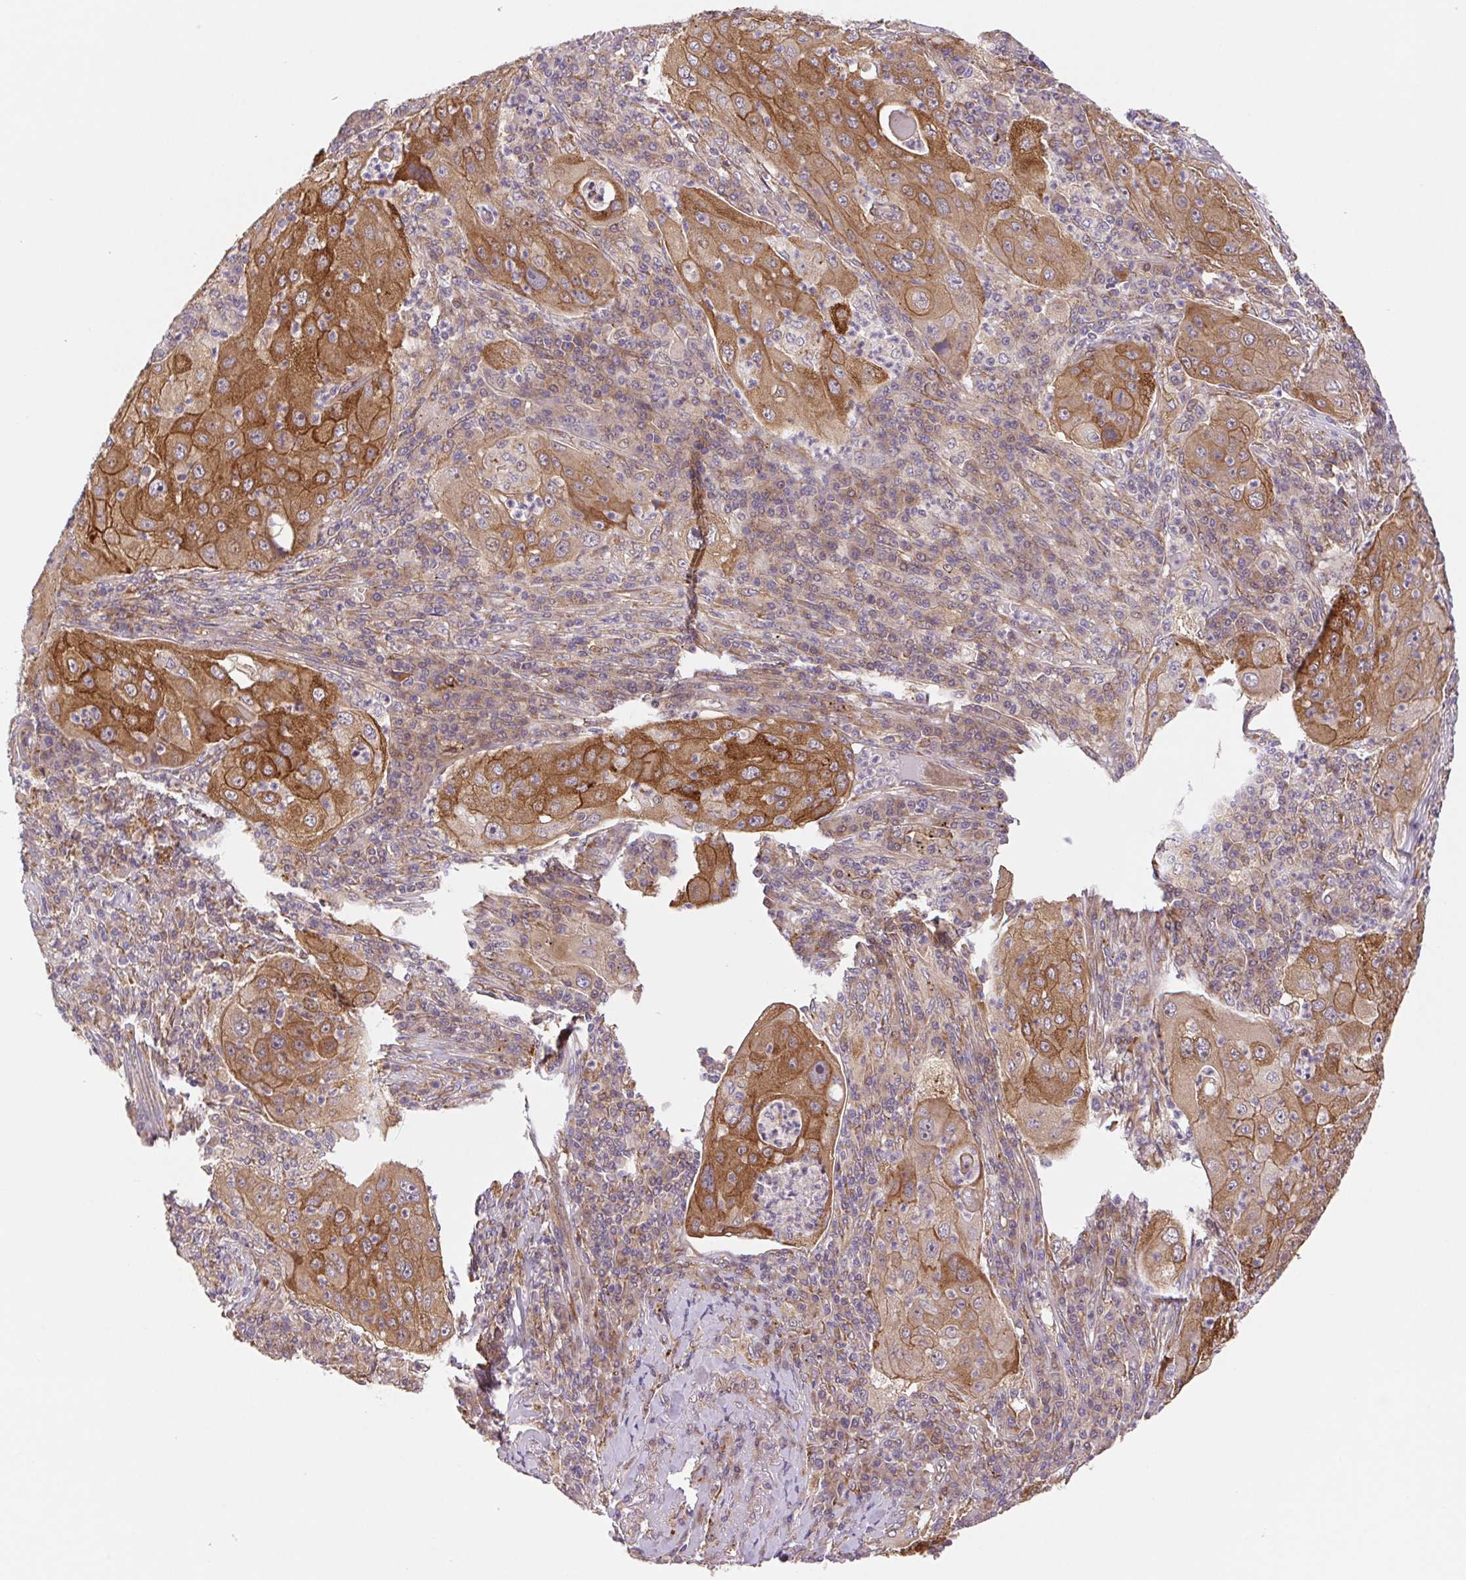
{"staining": {"intensity": "moderate", "quantity": ">75%", "location": "cytoplasmic/membranous"}, "tissue": "lung cancer", "cell_type": "Tumor cells", "image_type": "cancer", "snomed": [{"axis": "morphology", "description": "Squamous cell carcinoma, NOS"}, {"axis": "topography", "description": "Lung"}], "caption": "Immunohistochemistry photomicrograph of neoplastic tissue: human lung cancer stained using immunohistochemistry (IHC) exhibits medium levels of moderate protein expression localized specifically in the cytoplasmic/membranous of tumor cells, appearing as a cytoplasmic/membranous brown color.", "gene": "LYPD5", "patient": {"sex": "female", "age": 59}}